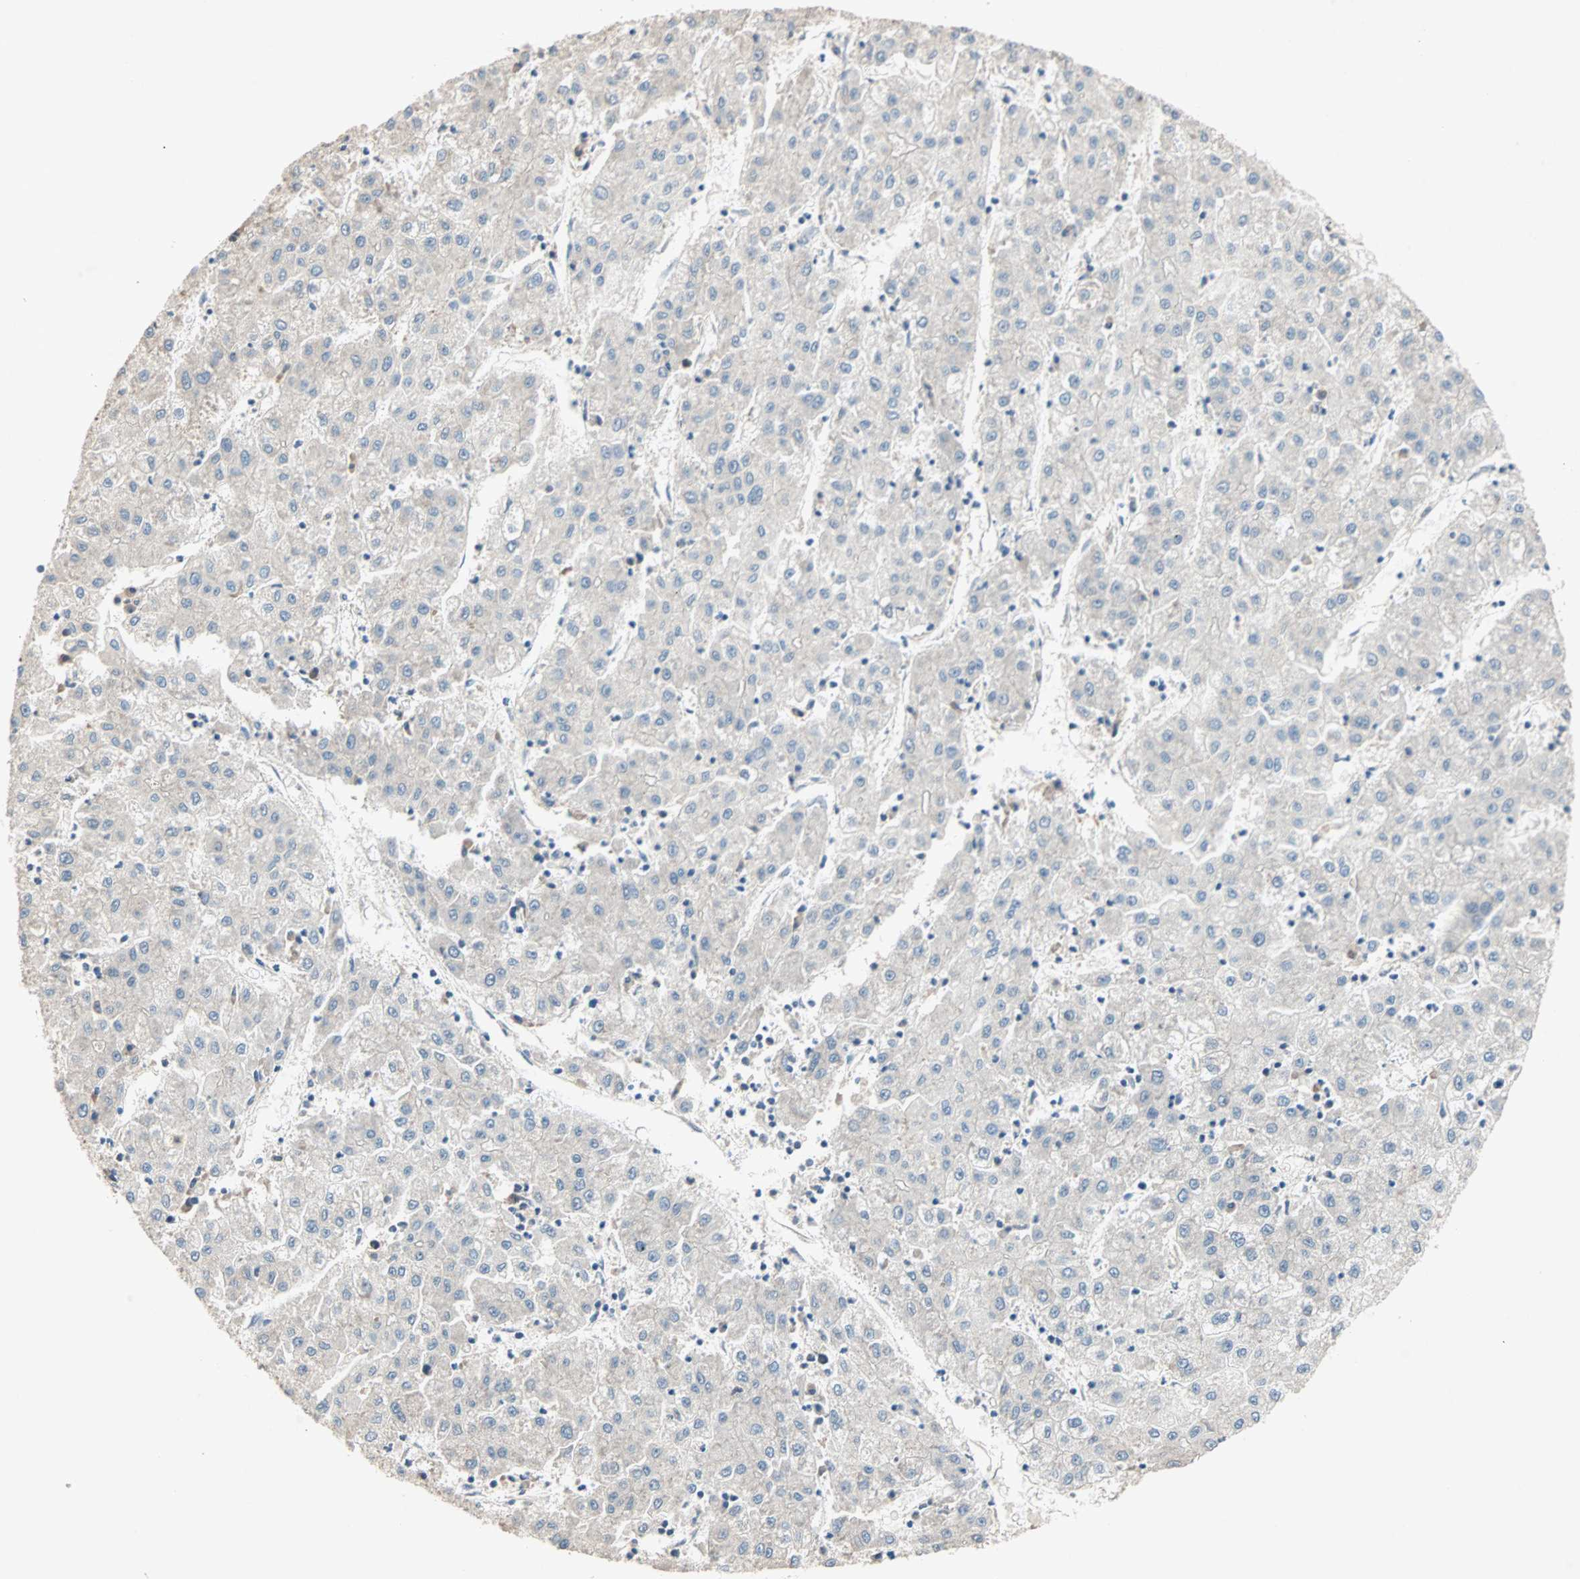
{"staining": {"intensity": "negative", "quantity": "none", "location": "none"}, "tissue": "liver cancer", "cell_type": "Tumor cells", "image_type": "cancer", "snomed": [{"axis": "morphology", "description": "Carcinoma, Hepatocellular, NOS"}, {"axis": "topography", "description": "Liver"}], "caption": "Protein analysis of liver cancer (hepatocellular carcinoma) reveals no significant expression in tumor cells.", "gene": "TTF2", "patient": {"sex": "male", "age": 72}}